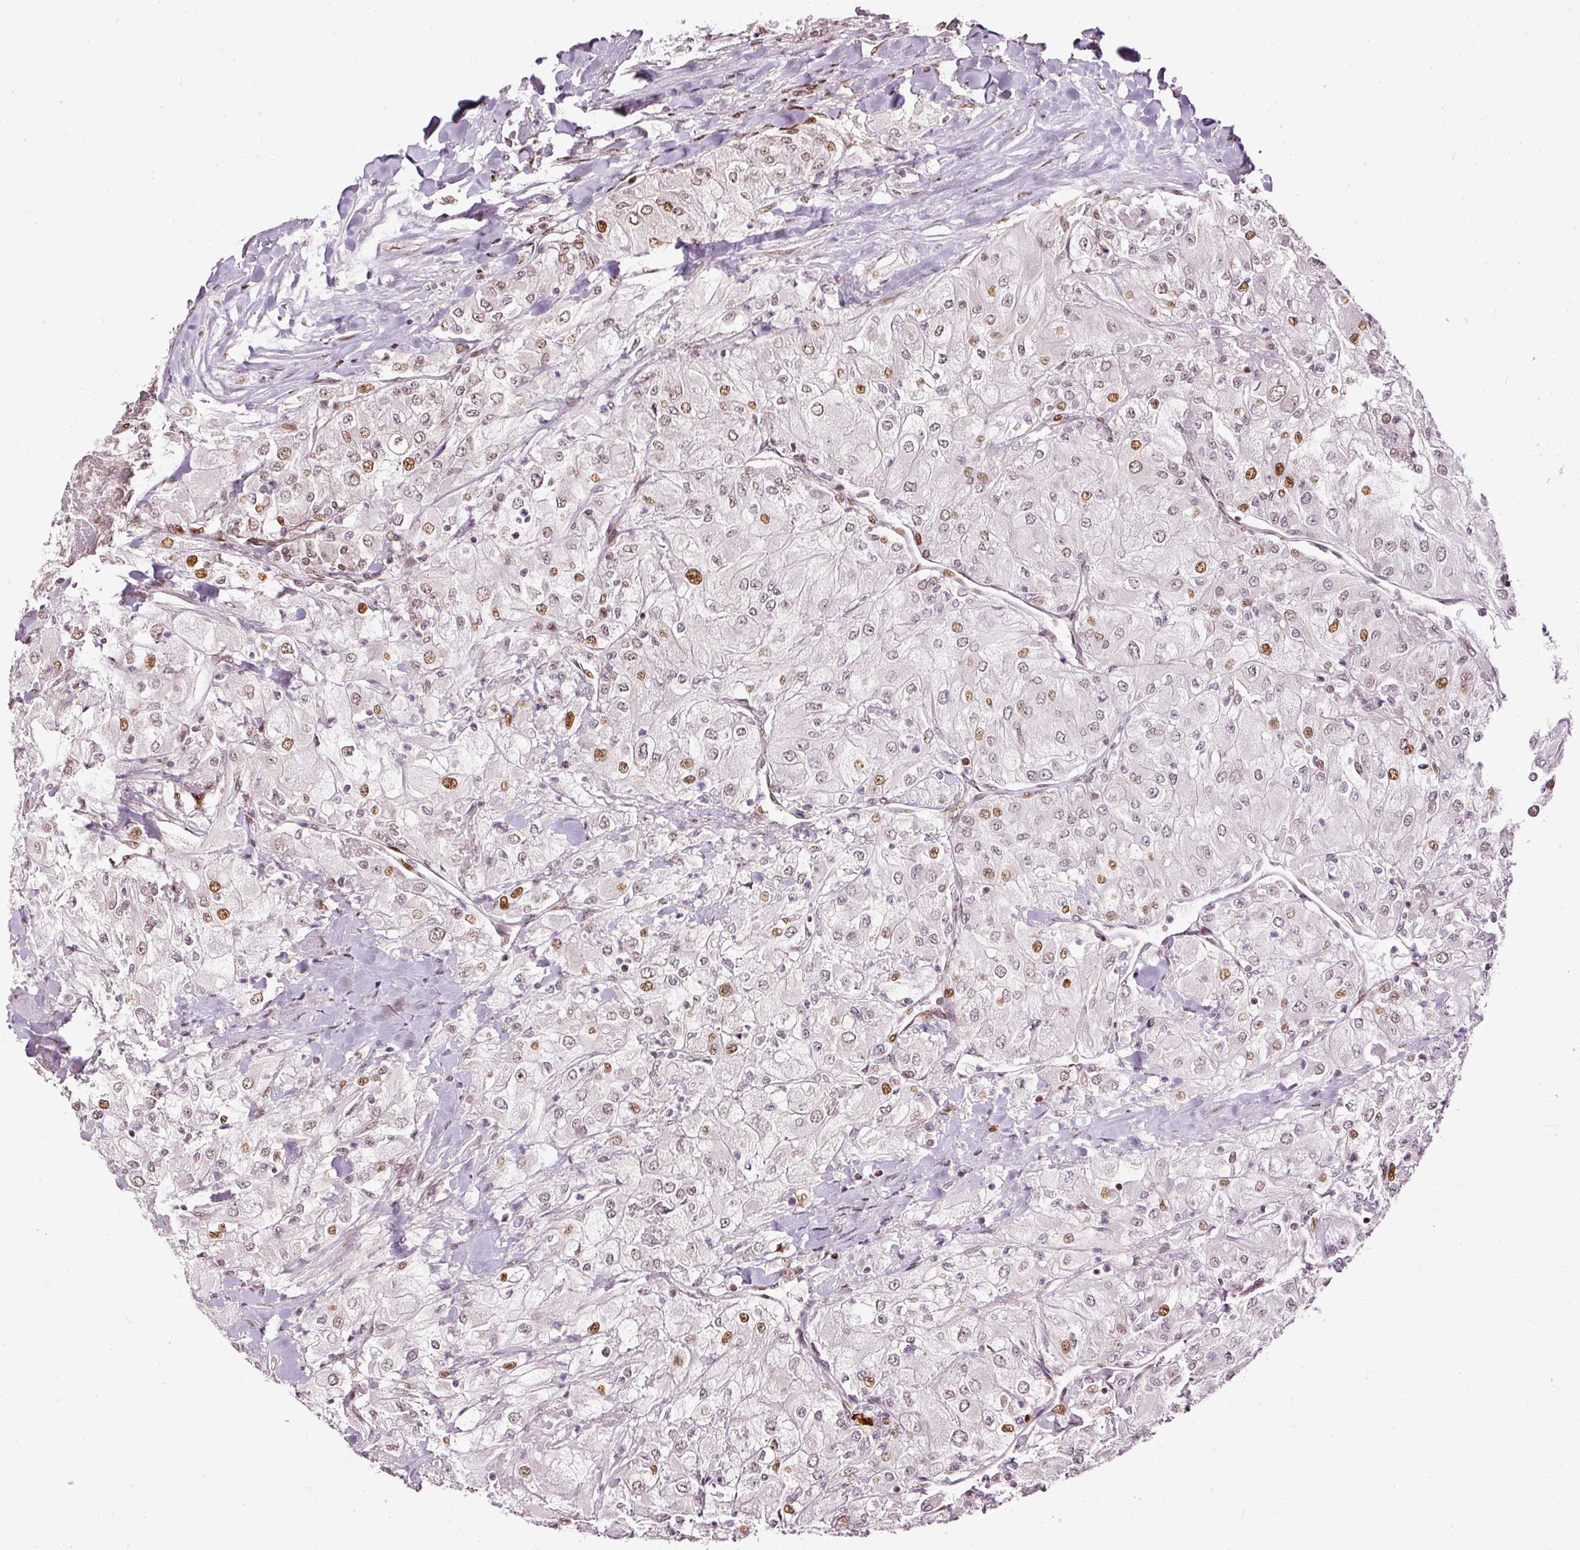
{"staining": {"intensity": "moderate", "quantity": "<25%", "location": "nuclear"}, "tissue": "renal cancer", "cell_type": "Tumor cells", "image_type": "cancer", "snomed": [{"axis": "morphology", "description": "Adenocarcinoma, NOS"}, {"axis": "topography", "description": "Kidney"}], "caption": "A micrograph of renal adenocarcinoma stained for a protein exhibits moderate nuclear brown staining in tumor cells.", "gene": "ZNF778", "patient": {"sex": "male", "age": 80}}